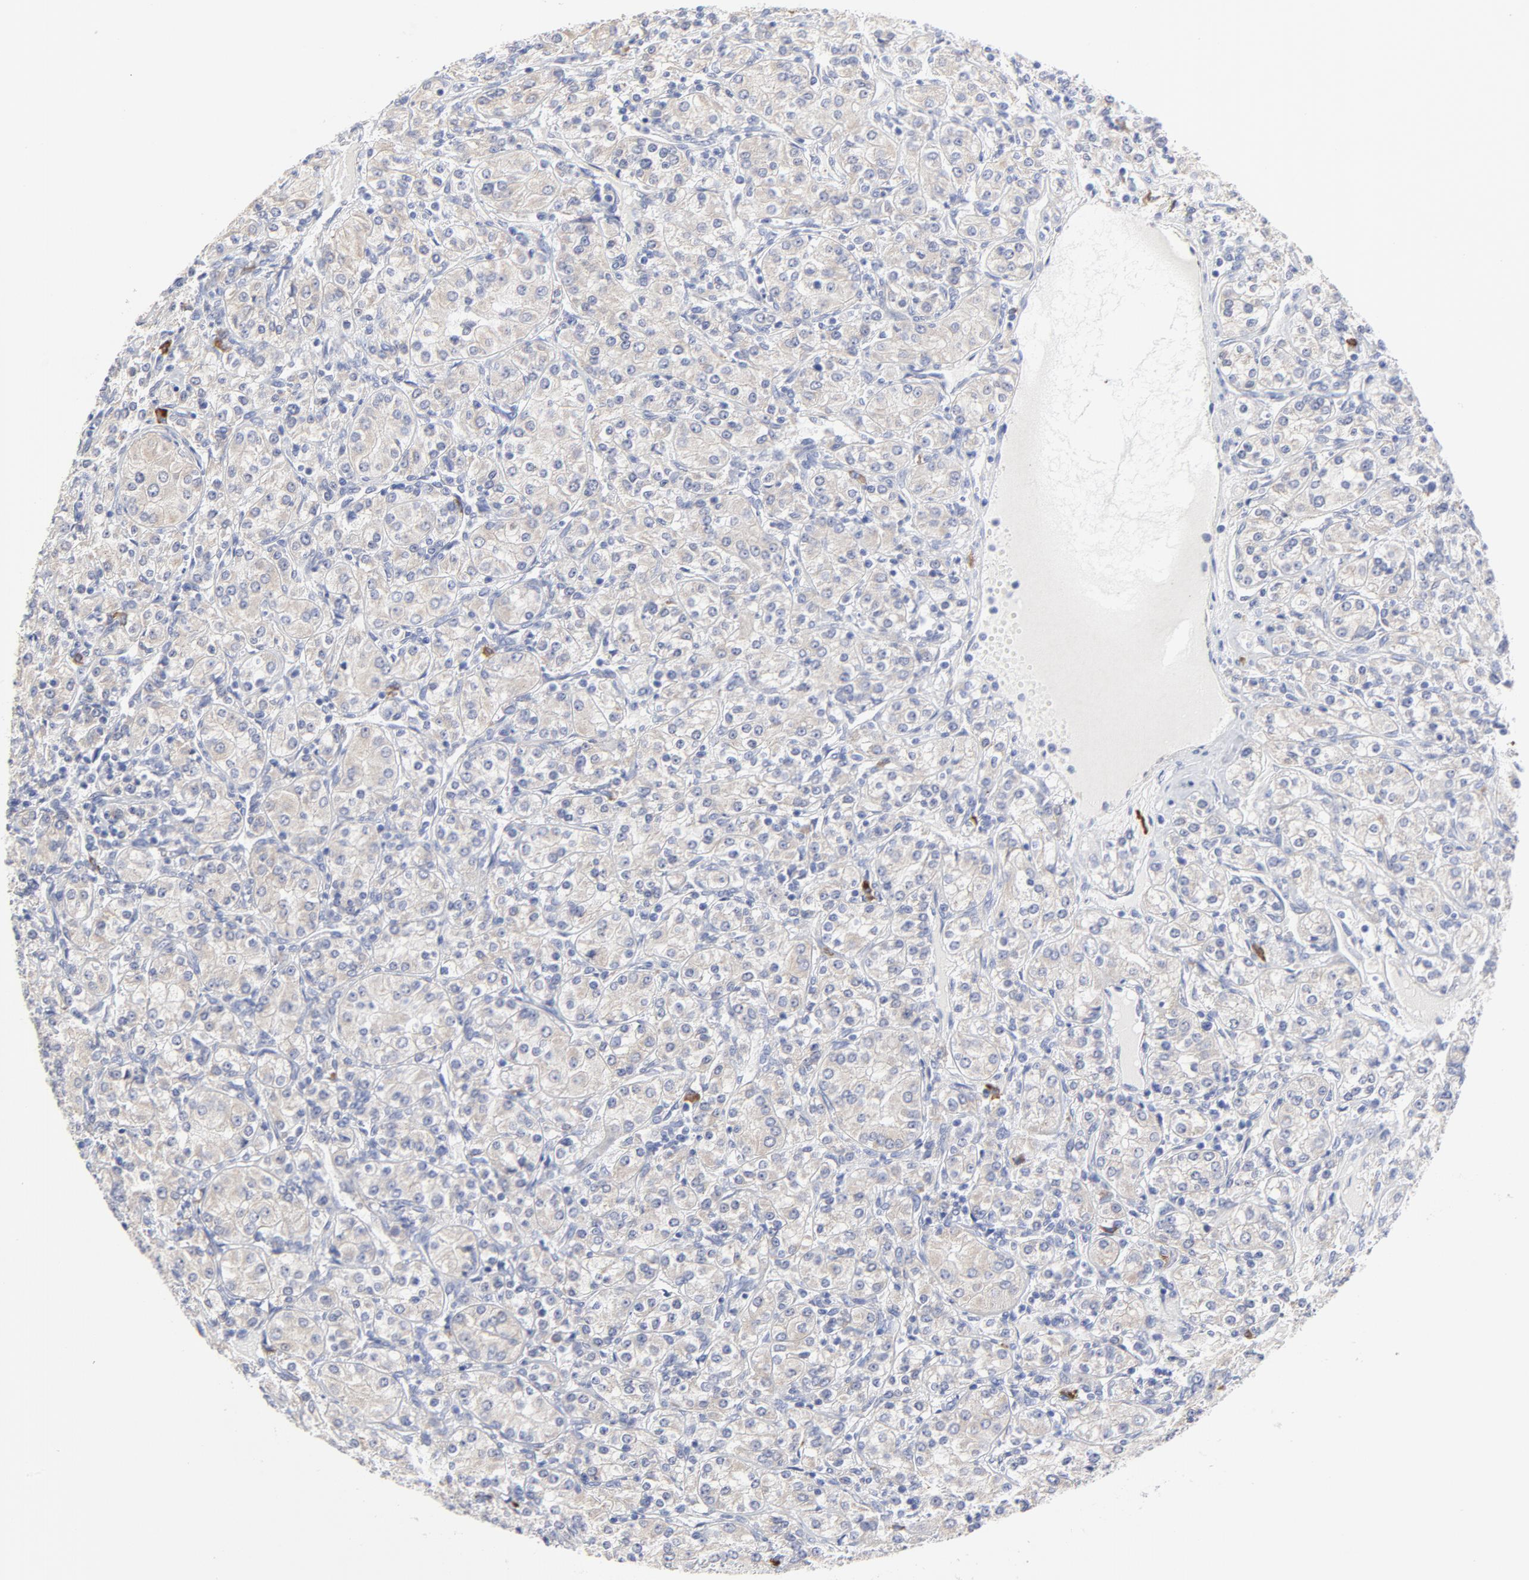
{"staining": {"intensity": "negative", "quantity": "none", "location": "none"}, "tissue": "renal cancer", "cell_type": "Tumor cells", "image_type": "cancer", "snomed": [{"axis": "morphology", "description": "Adenocarcinoma, NOS"}, {"axis": "topography", "description": "Kidney"}], "caption": "Immunohistochemistry of human renal cancer (adenocarcinoma) displays no staining in tumor cells.", "gene": "RAPGEF3", "patient": {"sex": "male", "age": 77}}